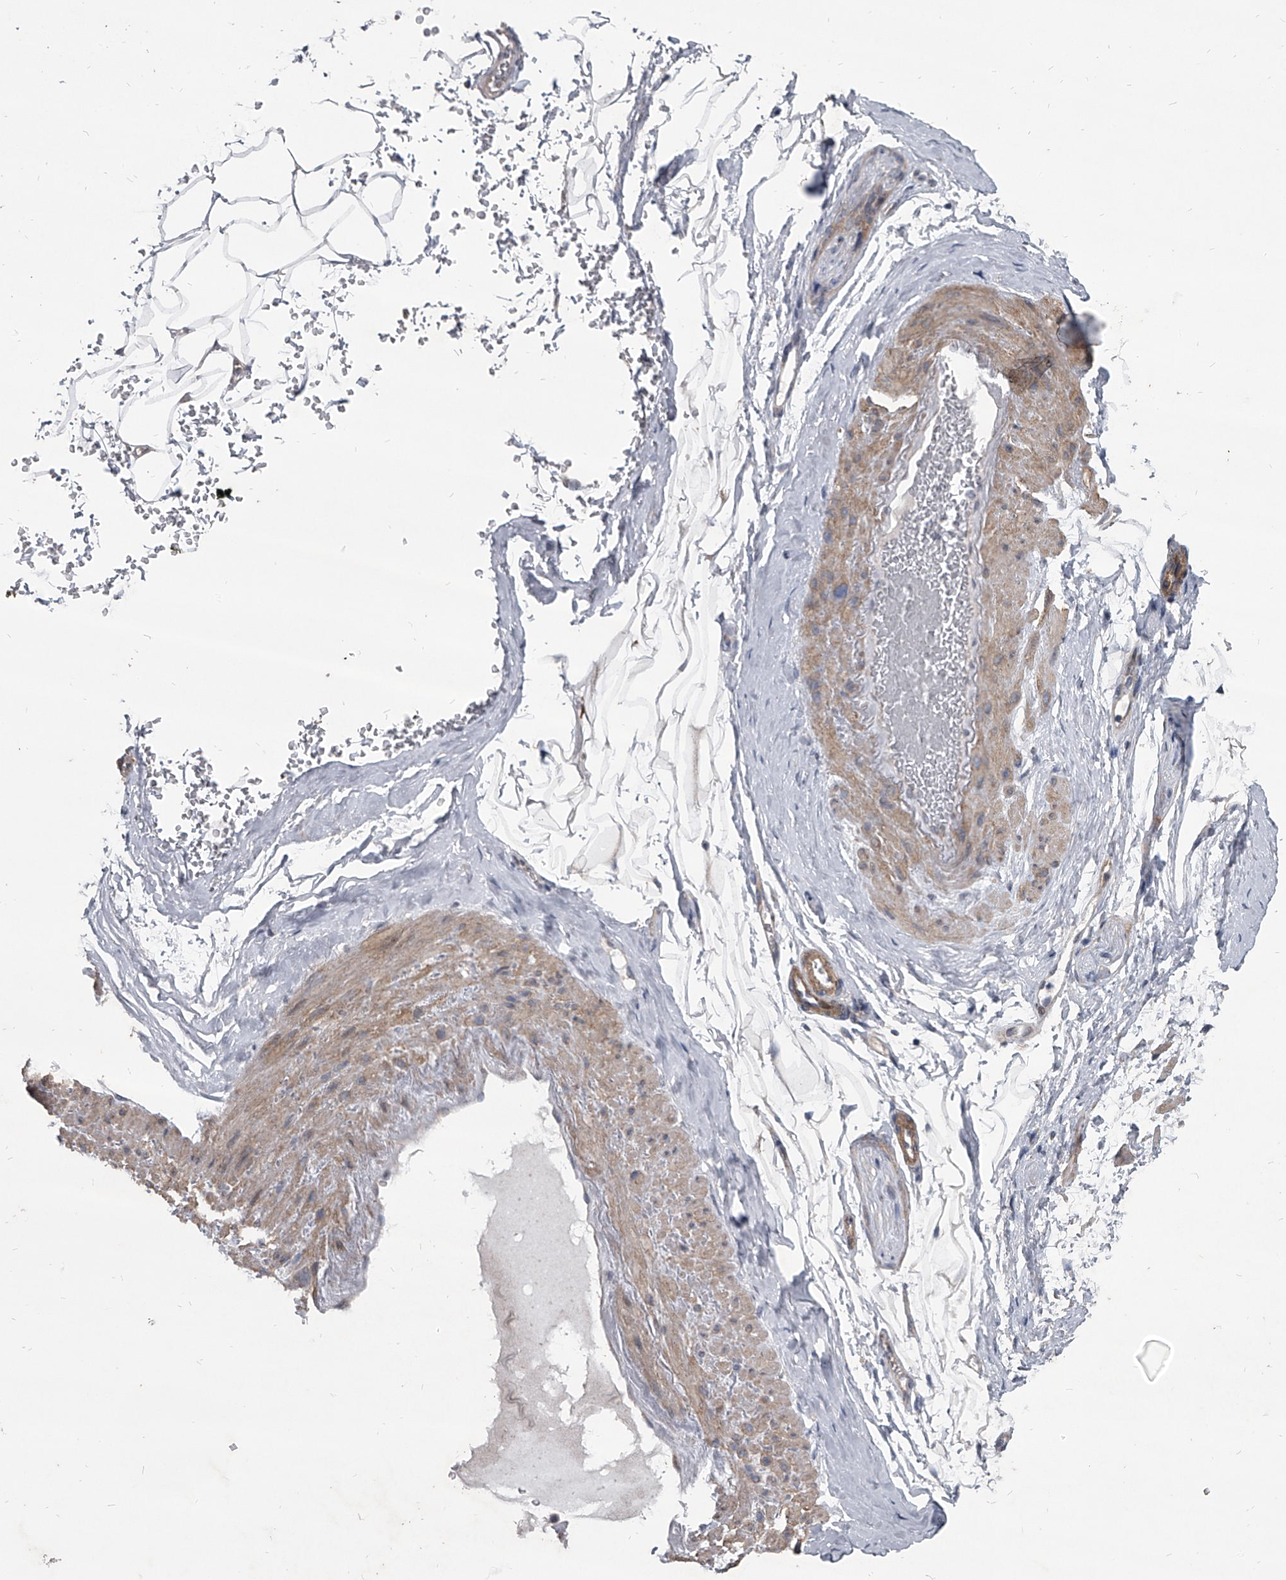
{"staining": {"intensity": "negative", "quantity": "none", "location": "none"}, "tissue": "adipose tissue", "cell_type": "Adipocytes", "image_type": "normal", "snomed": [{"axis": "morphology", "description": "Normal tissue, NOS"}, {"axis": "morphology", "description": "Adenocarcinoma, Low grade"}, {"axis": "topography", "description": "Prostate"}, {"axis": "topography", "description": "Peripheral nerve tissue"}], "caption": "This micrograph is of benign adipose tissue stained with immunohistochemistry (IHC) to label a protein in brown with the nuclei are counter-stained blue. There is no staining in adipocytes.", "gene": "HEATR6", "patient": {"sex": "male", "age": 63}}